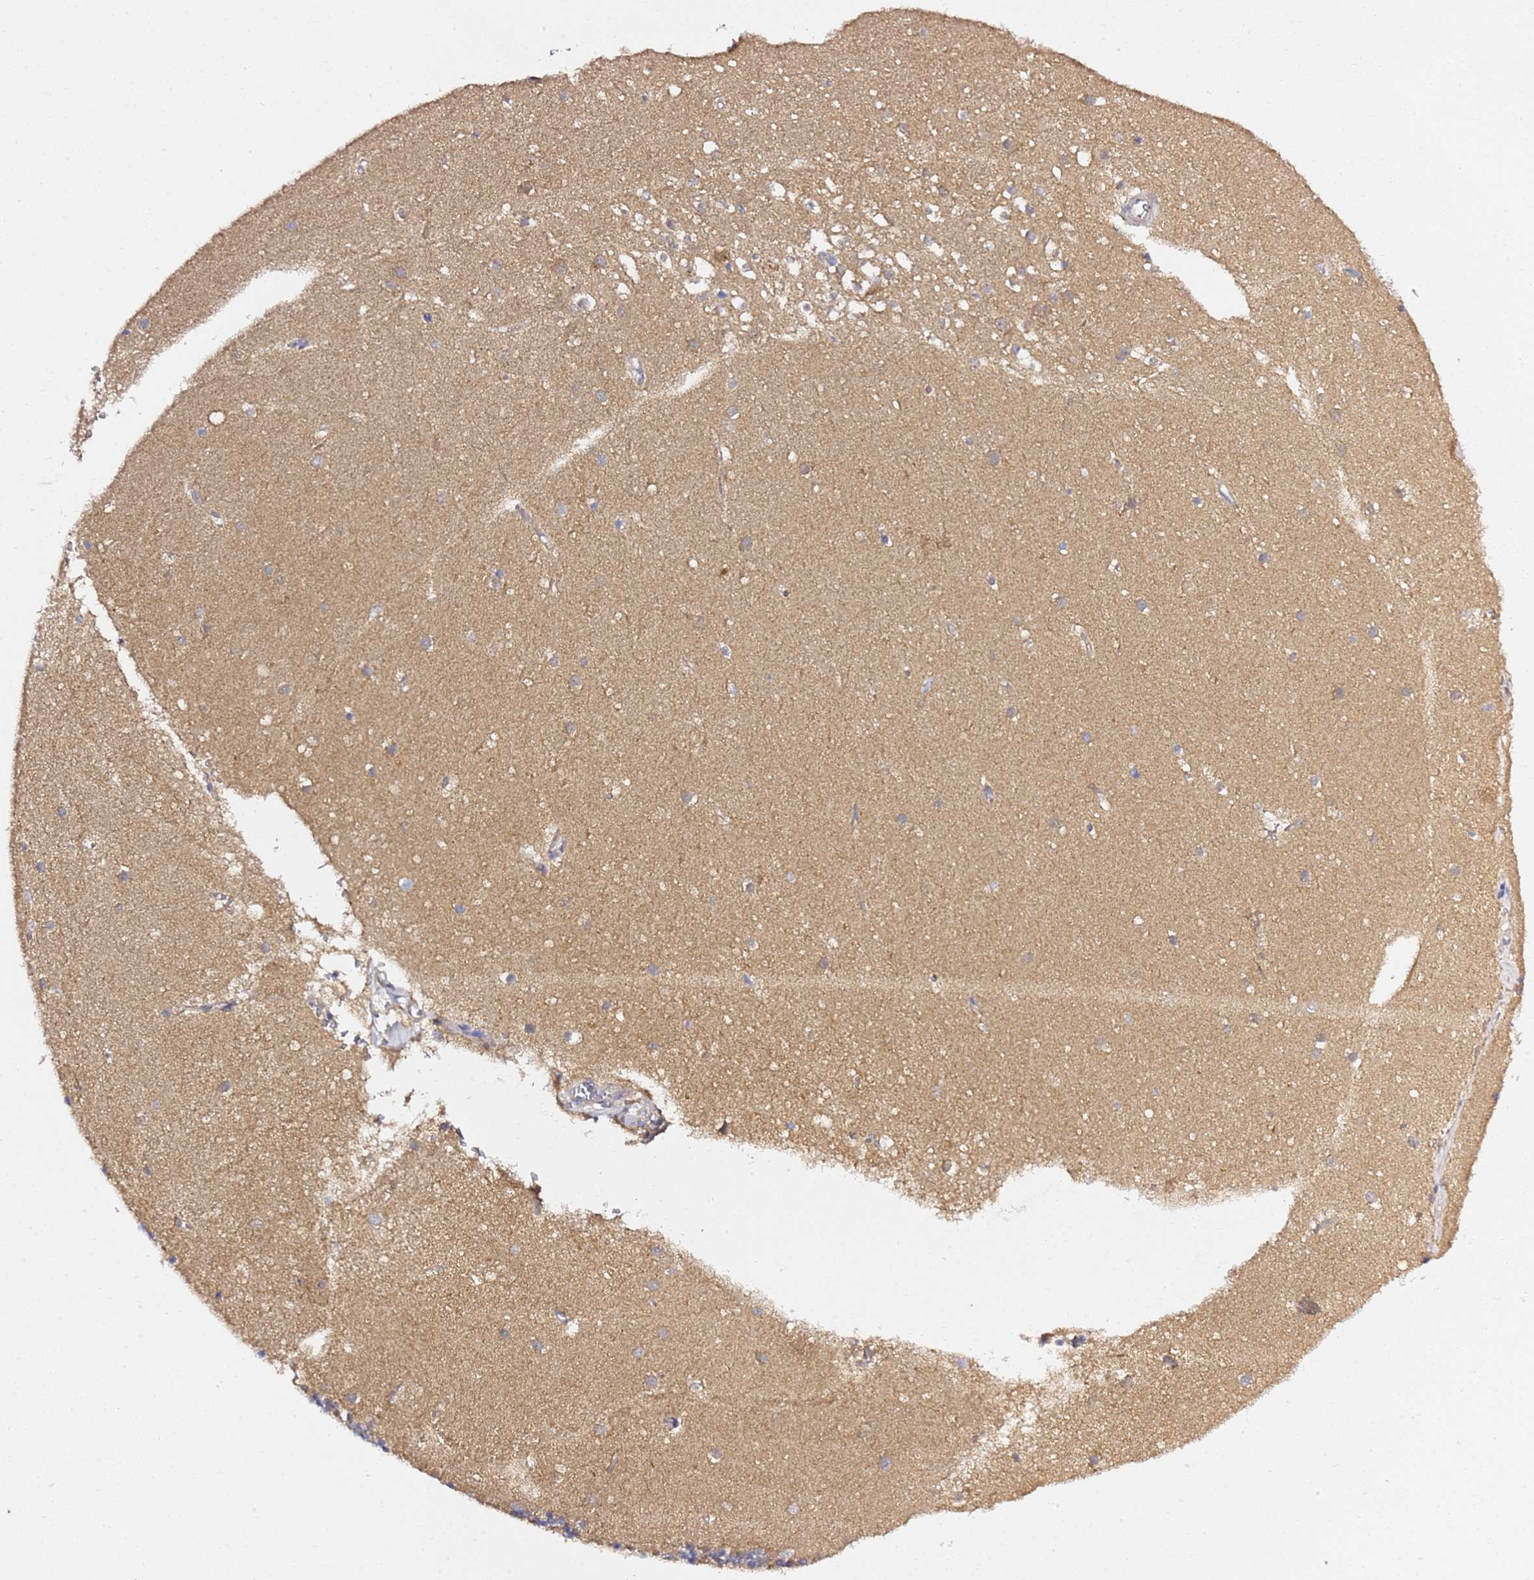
{"staining": {"intensity": "moderate", "quantity": ">75%", "location": "cytoplasmic/membranous"}, "tissue": "cerebellum", "cell_type": "Cells in granular layer", "image_type": "normal", "snomed": [{"axis": "morphology", "description": "Normal tissue, NOS"}, {"axis": "topography", "description": "Cerebellum"}], "caption": "Protein analysis of benign cerebellum exhibits moderate cytoplasmic/membranous staining in approximately >75% of cells in granular layer.", "gene": "C19orf12", "patient": {"sex": "male", "age": 54}}